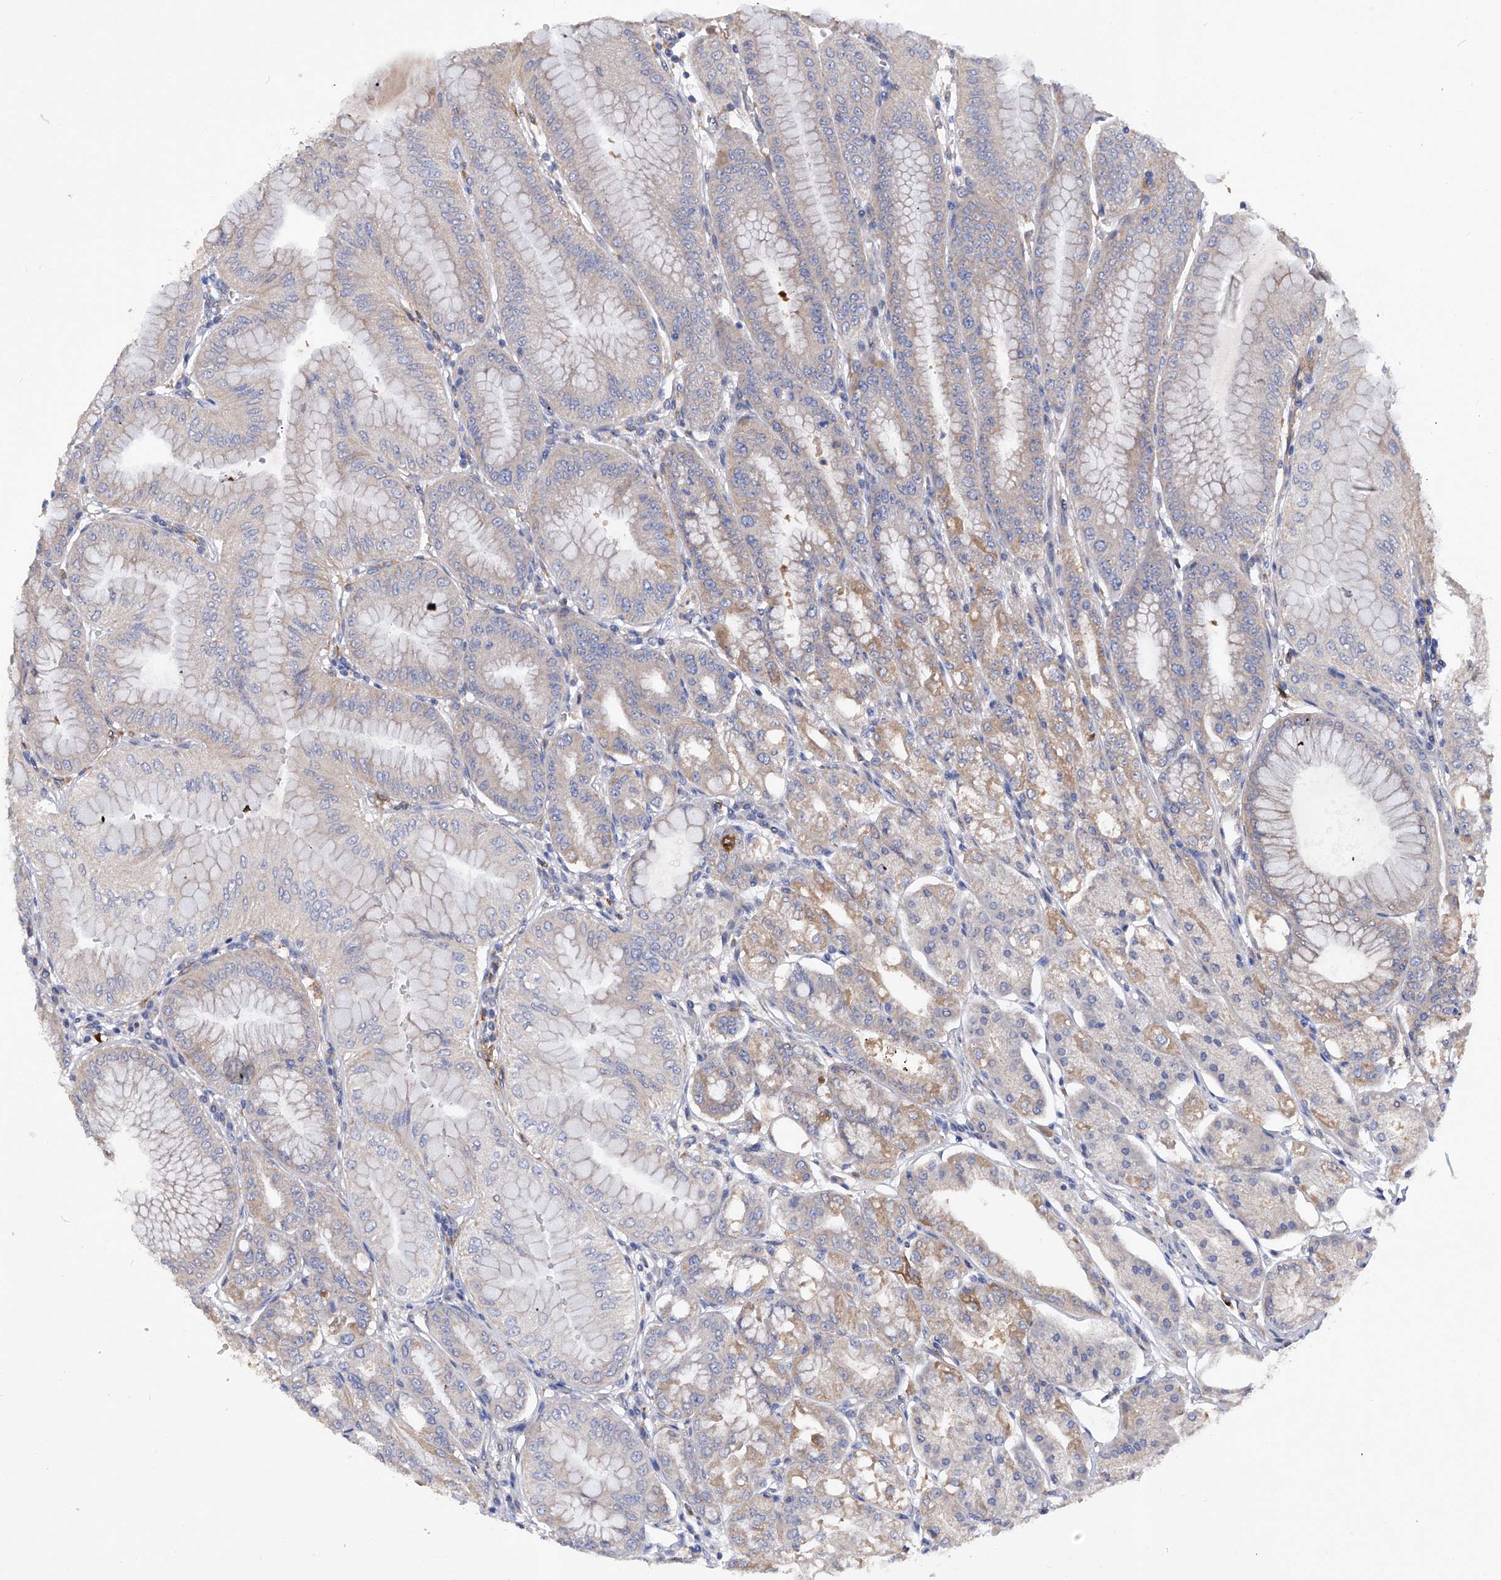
{"staining": {"intensity": "moderate", "quantity": ">75%", "location": "cytoplasmic/membranous"}, "tissue": "stomach", "cell_type": "Glandular cells", "image_type": "normal", "snomed": [{"axis": "morphology", "description": "Normal tissue, NOS"}, {"axis": "topography", "description": "Stomach, lower"}], "caption": "Stomach stained for a protein shows moderate cytoplasmic/membranous positivity in glandular cells.", "gene": "SPATA20", "patient": {"sex": "male", "age": 71}}